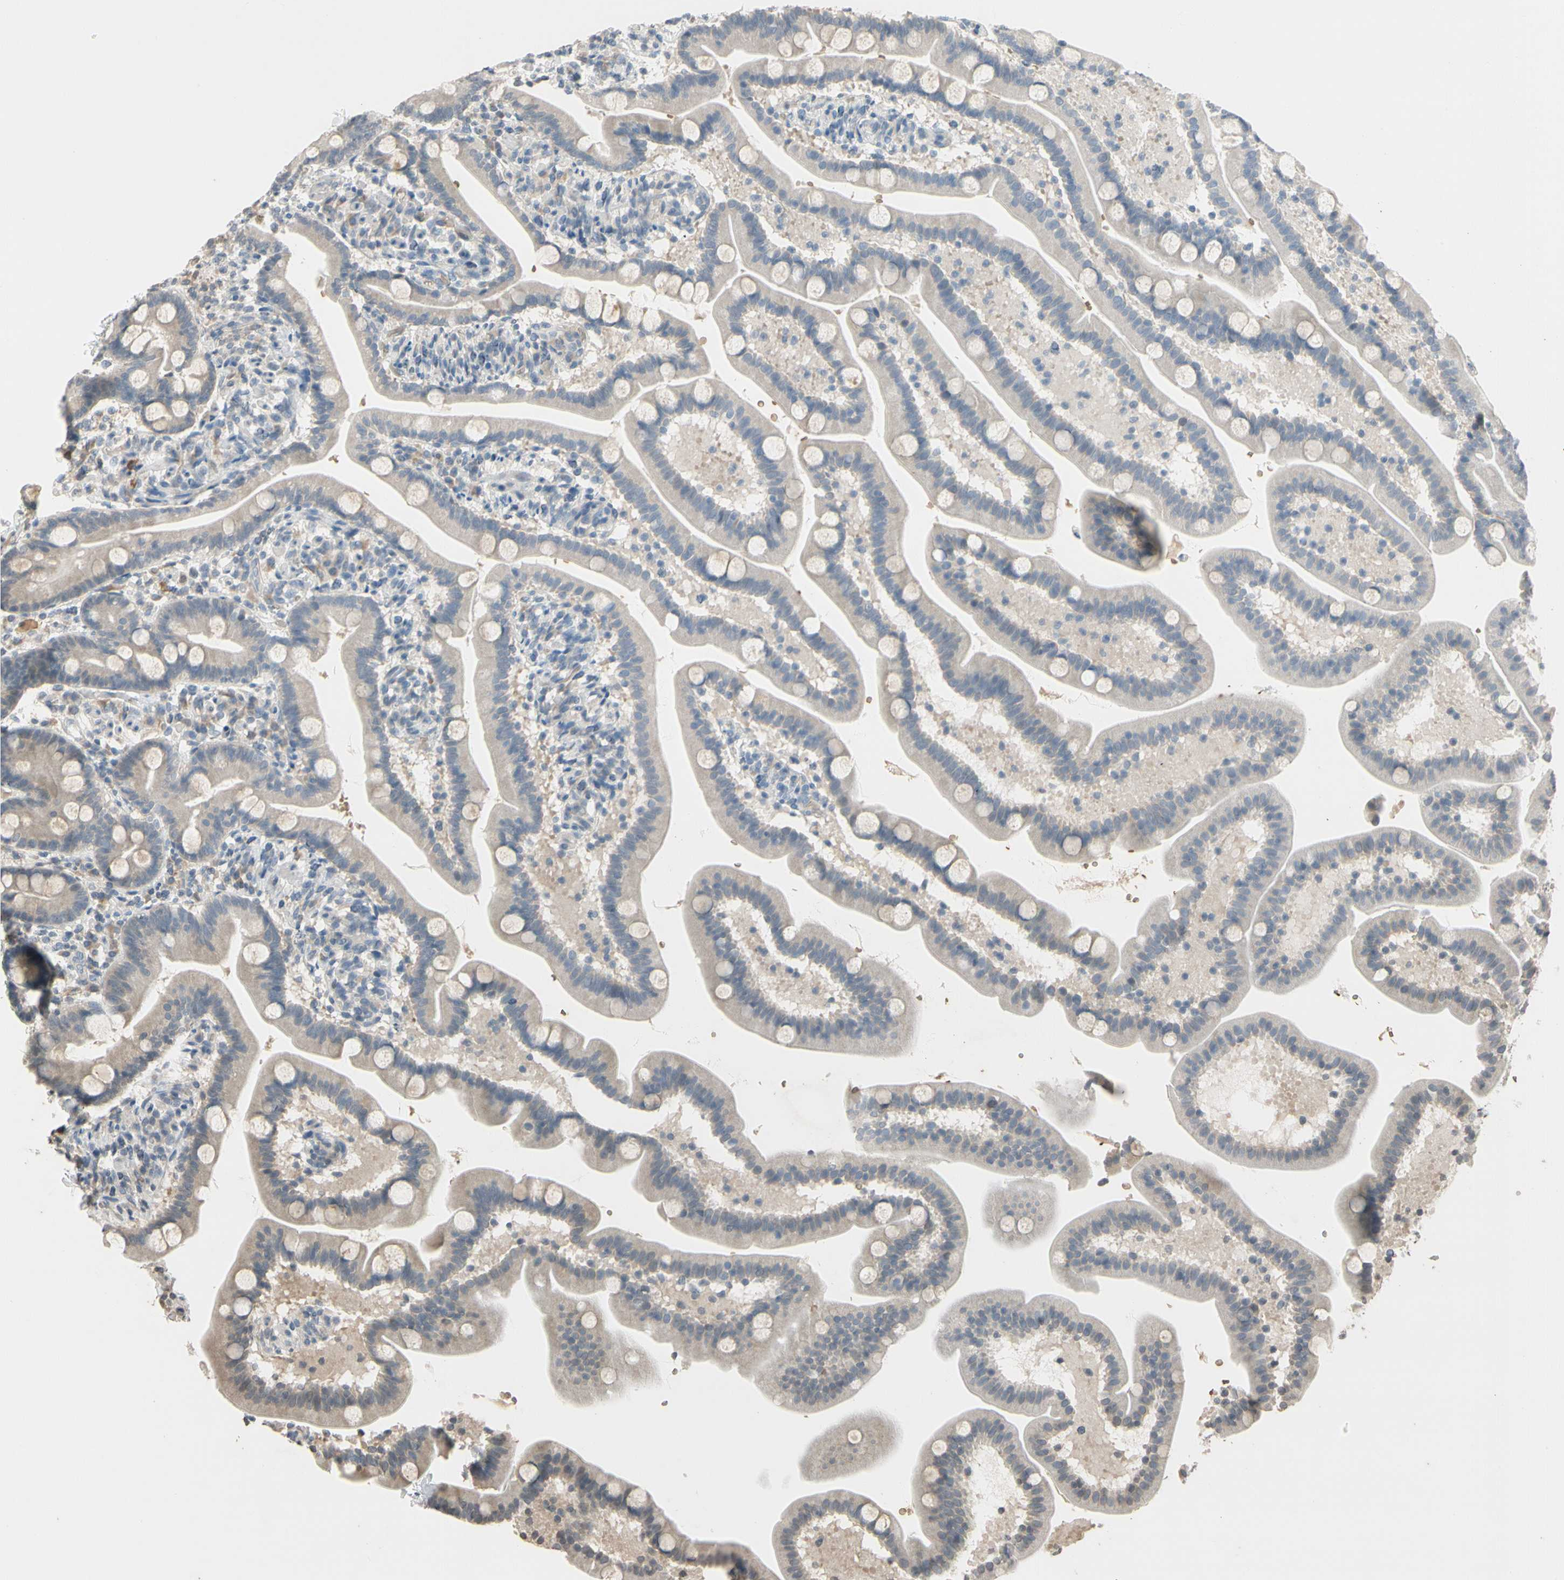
{"staining": {"intensity": "weak", "quantity": "25%-75%", "location": "cytoplasmic/membranous"}, "tissue": "duodenum", "cell_type": "Glandular cells", "image_type": "normal", "snomed": [{"axis": "morphology", "description": "Normal tissue, NOS"}, {"axis": "topography", "description": "Duodenum"}], "caption": "Immunohistochemistry (IHC) micrograph of benign human duodenum stained for a protein (brown), which reveals low levels of weak cytoplasmic/membranous staining in about 25%-75% of glandular cells.", "gene": "GYPC", "patient": {"sex": "male", "age": 54}}